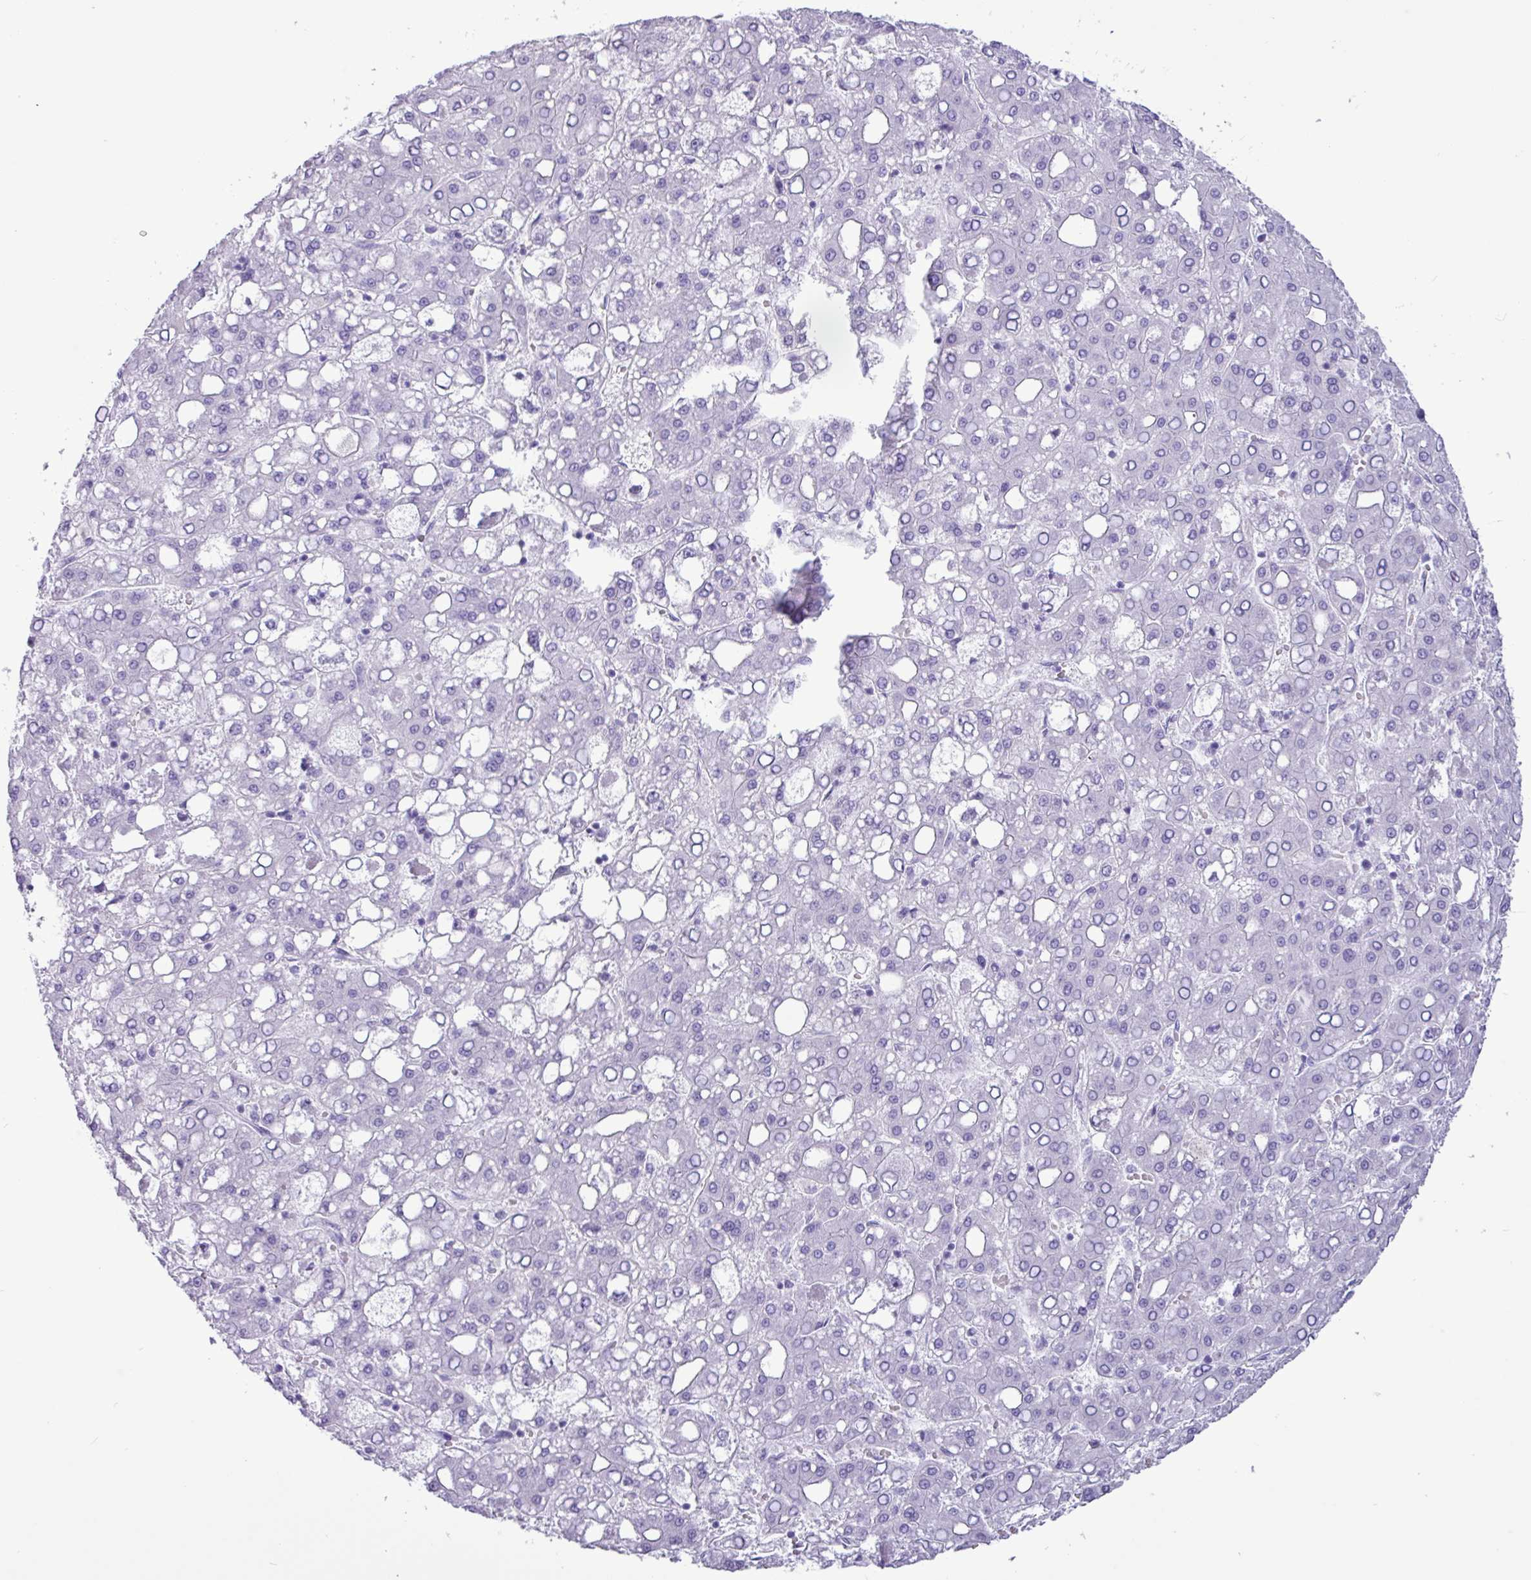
{"staining": {"intensity": "negative", "quantity": "none", "location": "none"}, "tissue": "liver cancer", "cell_type": "Tumor cells", "image_type": "cancer", "snomed": [{"axis": "morphology", "description": "Carcinoma, Hepatocellular, NOS"}, {"axis": "topography", "description": "Liver"}], "caption": "The image exhibits no staining of tumor cells in liver cancer (hepatocellular carcinoma).", "gene": "CKMT2", "patient": {"sex": "male", "age": 65}}